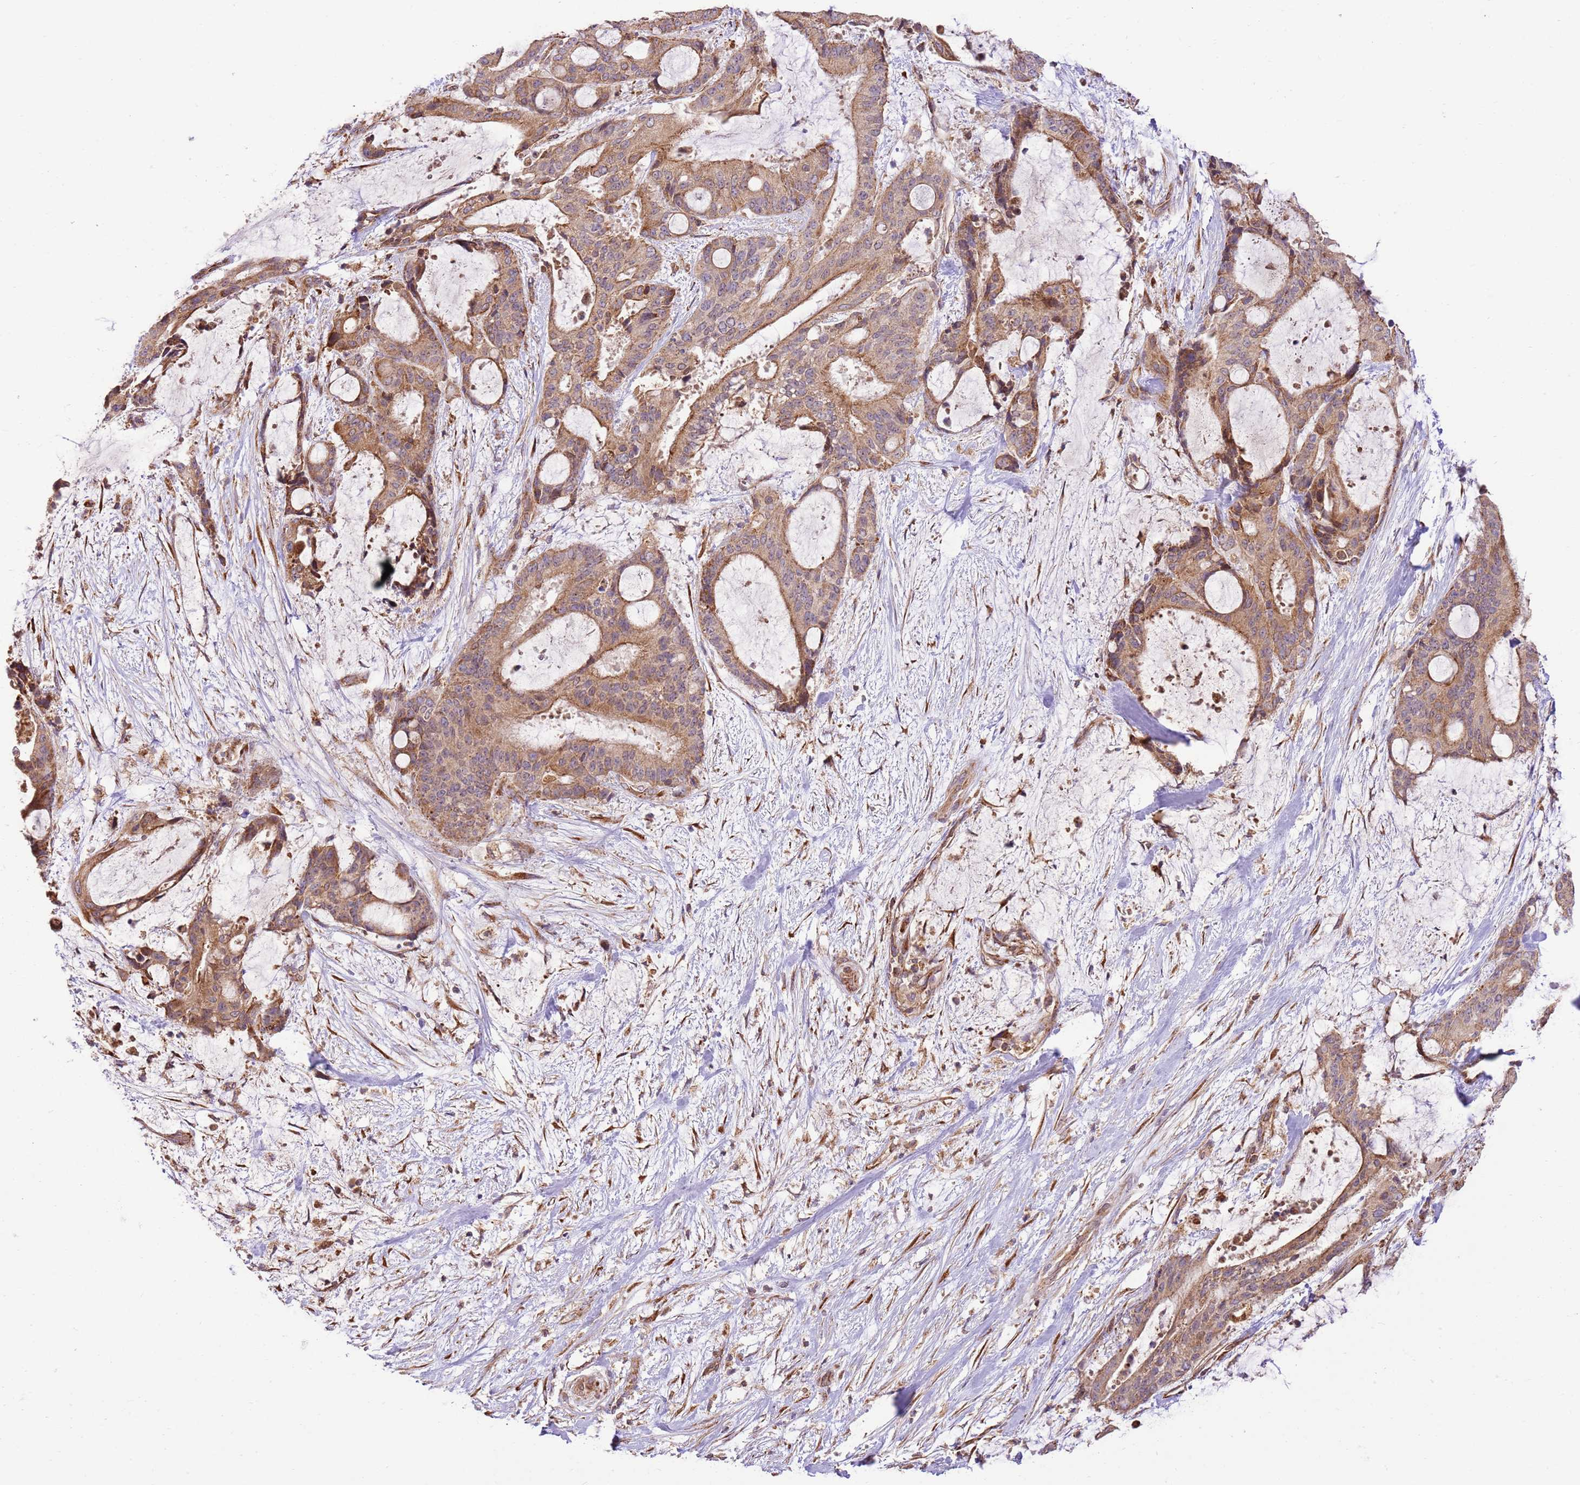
{"staining": {"intensity": "moderate", "quantity": ">75%", "location": "cytoplasmic/membranous"}, "tissue": "liver cancer", "cell_type": "Tumor cells", "image_type": "cancer", "snomed": [{"axis": "morphology", "description": "Normal tissue, NOS"}, {"axis": "morphology", "description": "Cholangiocarcinoma"}, {"axis": "topography", "description": "Liver"}, {"axis": "topography", "description": "Peripheral nerve tissue"}], "caption": "Tumor cells display medium levels of moderate cytoplasmic/membranous positivity in approximately >75% of cells in human liver cholangiocarcinoma.", "gene": "SPATA2L", "patient": {"sex": "female", "age": 73}}